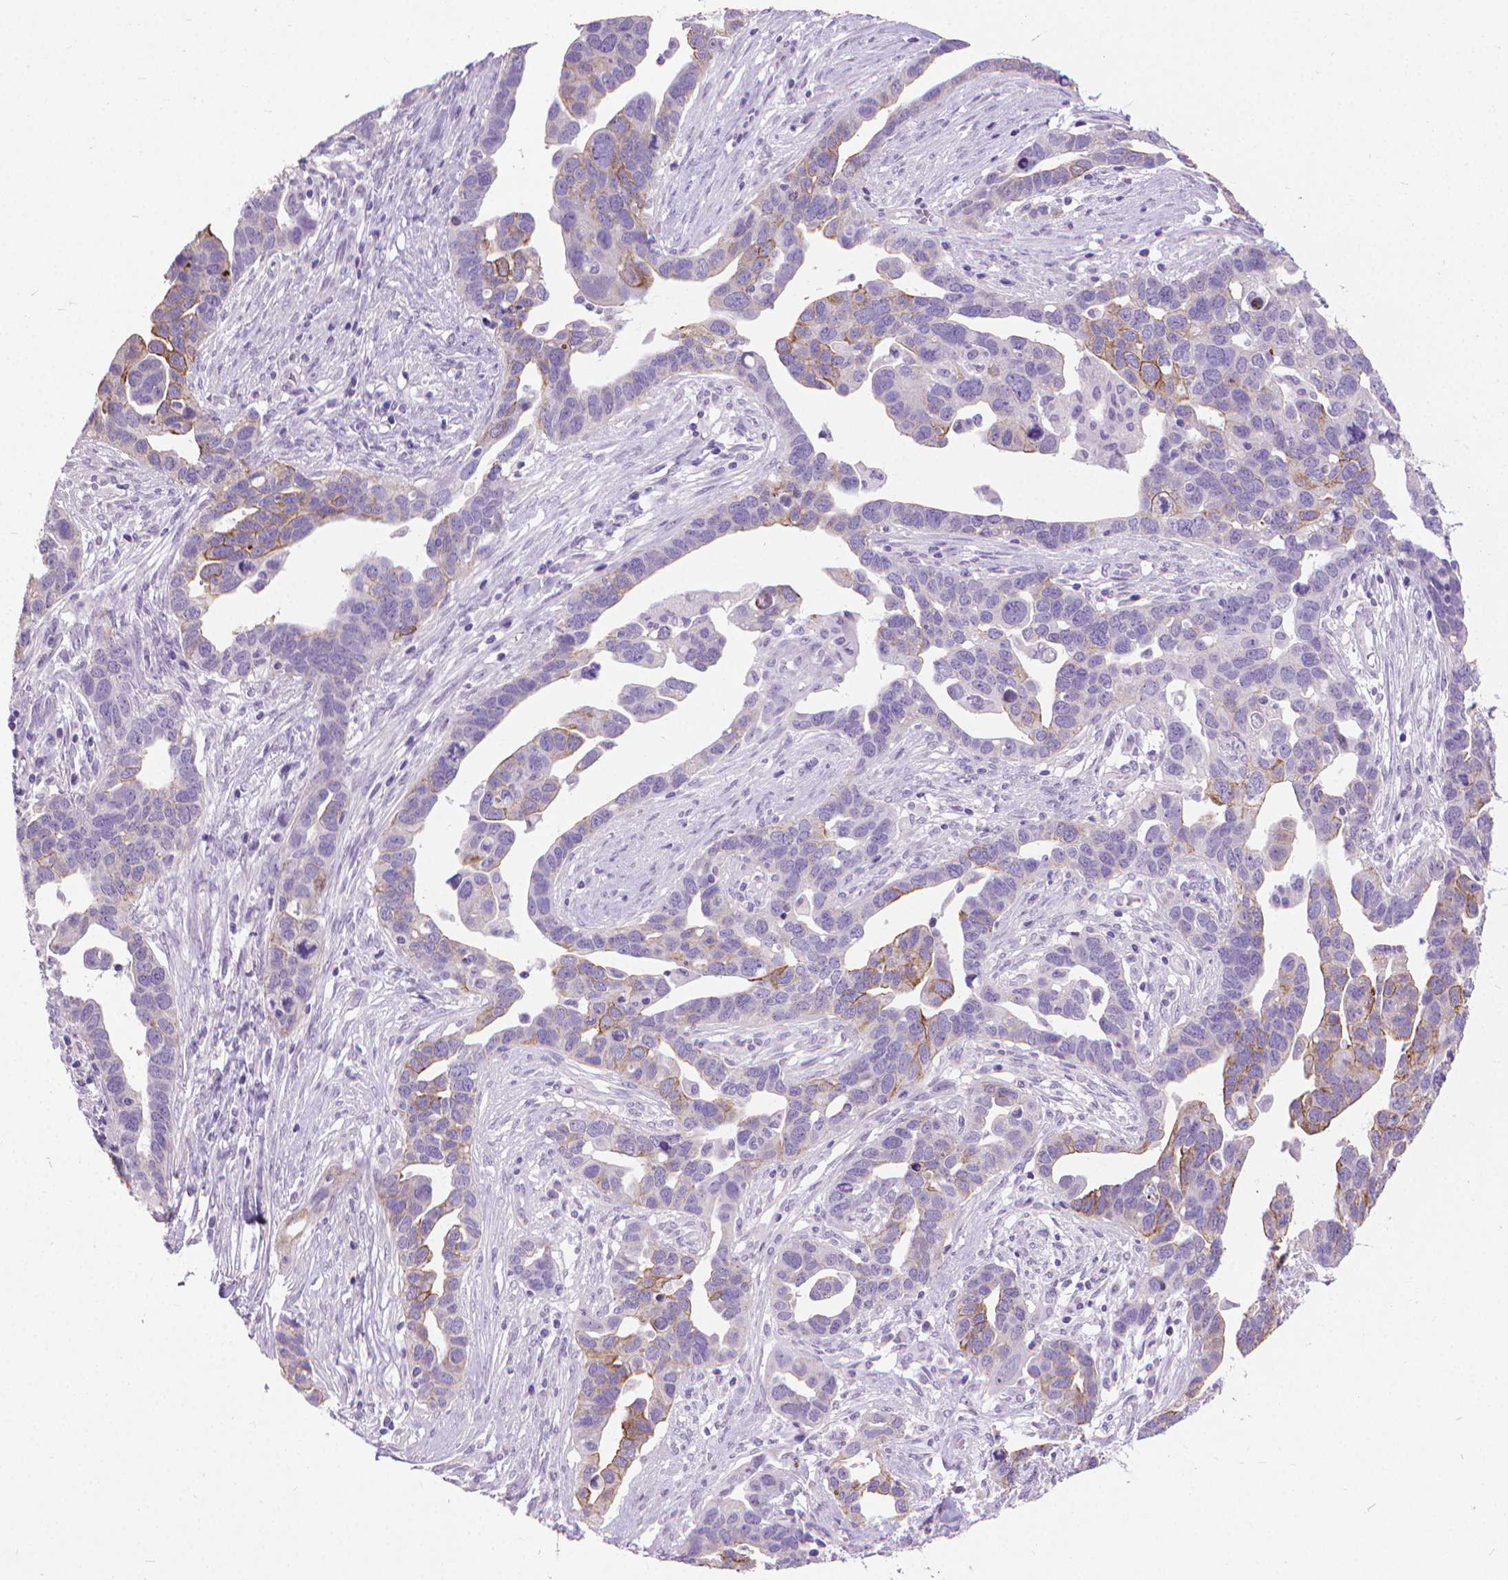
{"staining": {"intensity": "weak", "quantity": "<25%", "location": "cytoplasmic/membranous"}, "tissue": "ovarian cancer", "cell_type": "Tumor cells", "image_type": "cancer", "snomed": [{"axis": "morphology", "description": "Cystadenocarcinoma, serous, NOS"}, {"axis": "topography", "description": "Ovary"}], "caption": "Immunohistochemistry of human ovarian cancer (serous cystadenocarcinoma) reveals no staining in tumor cells. (Stains: DAB immunohistochemistry (IHC) with hematoxylin counter stain, Microscopy: brightfield microscopy at high magnification).", "gene": "KRT5", "patient": {"sex": "female", "age": 54}}